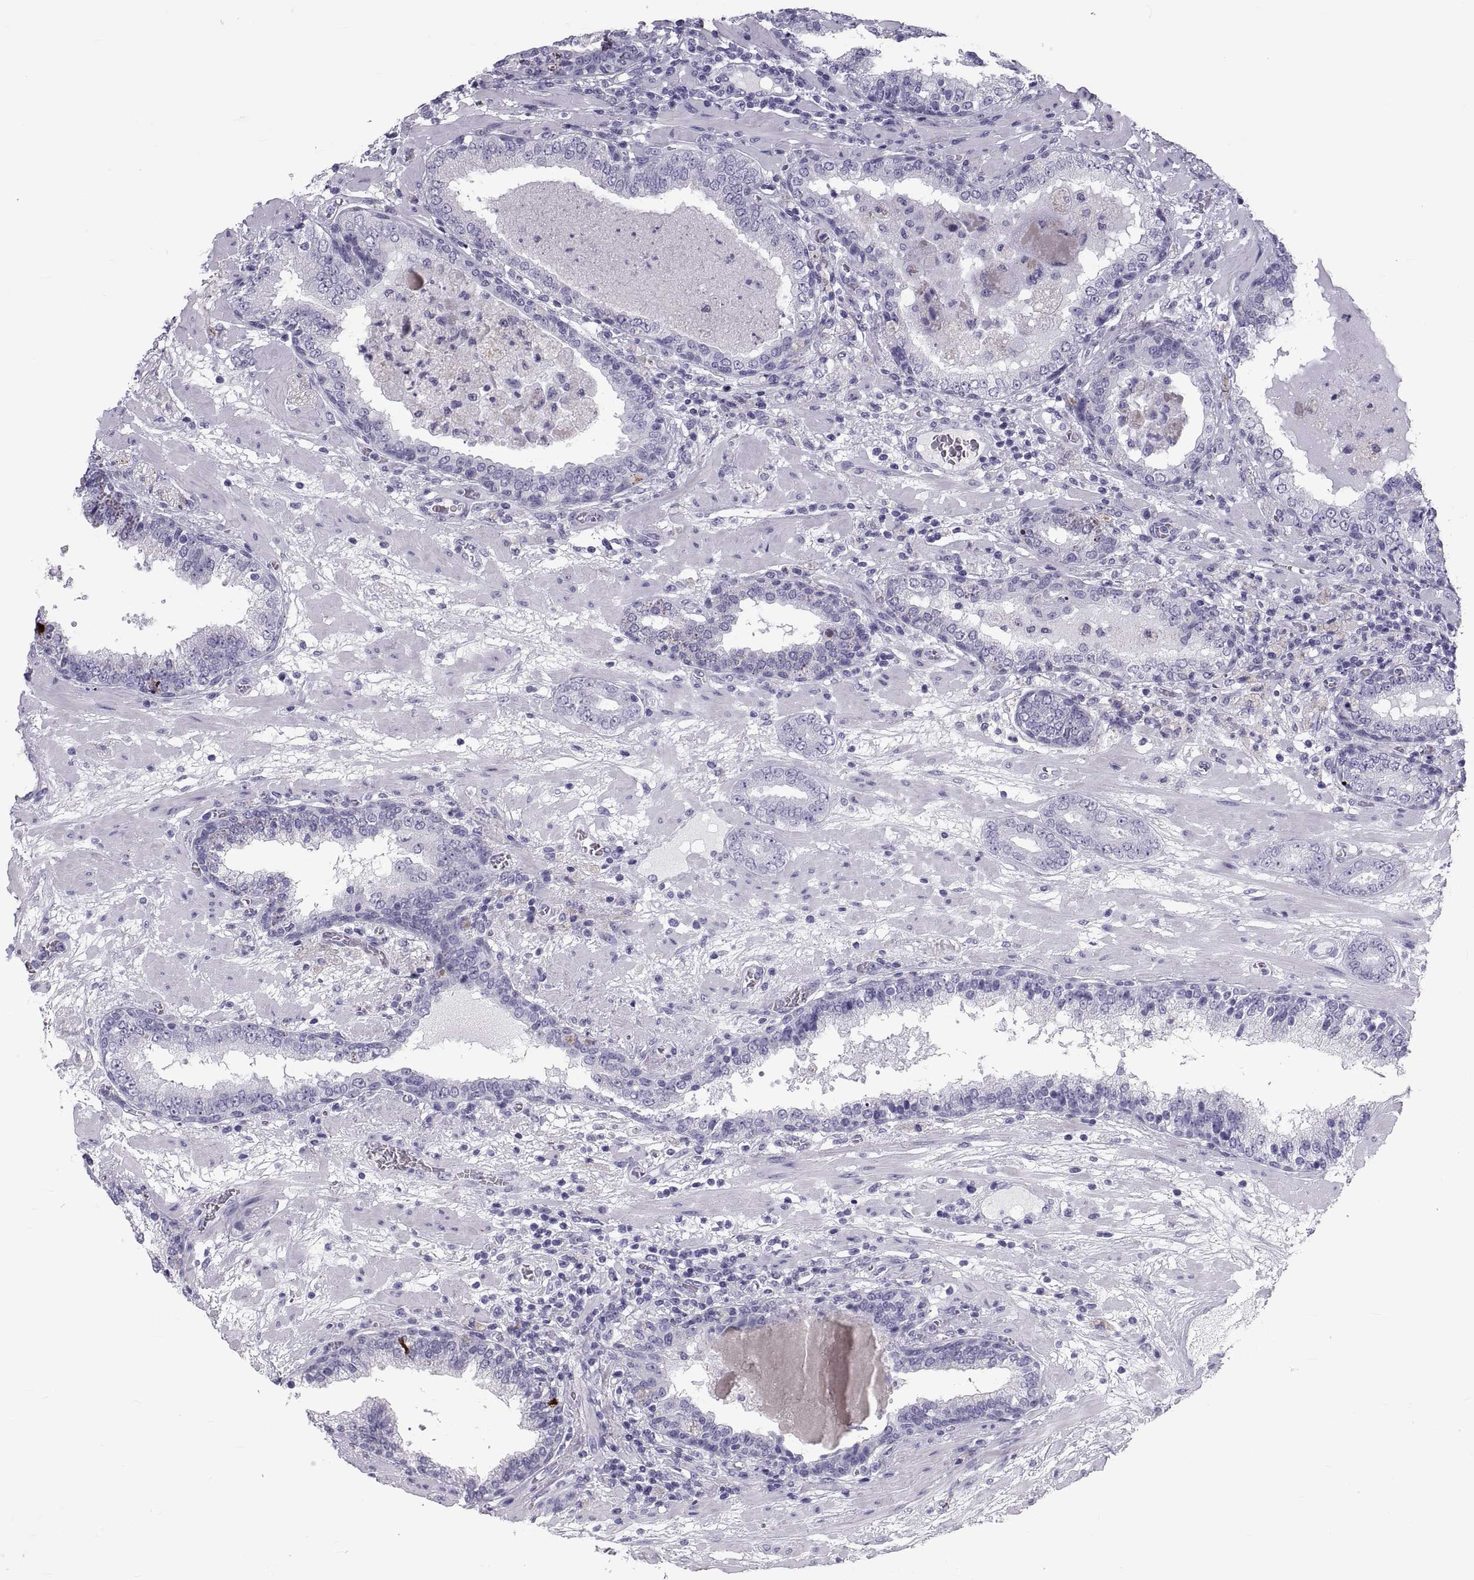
{"staining": {"intensity": "negative", "quantity": "none", "location": "none"}, "tissue": "prostate cancer", "cell_type": "Tumor cells", "image_type": "cancer", "snomed": [{"axis": "morphology", "description": "Adenocarcinoma, Low grade"}, {"axis": "topography", "description": "Prostate"}], "caption": "A high-resolution image shows IHC staining of prostate cancer, which displays no significant staining in tumor cells. (DAB immunohistochemistry, high magnification).", "gene": "DEFB129", "patient": {"sex": "male", "age": 60}}